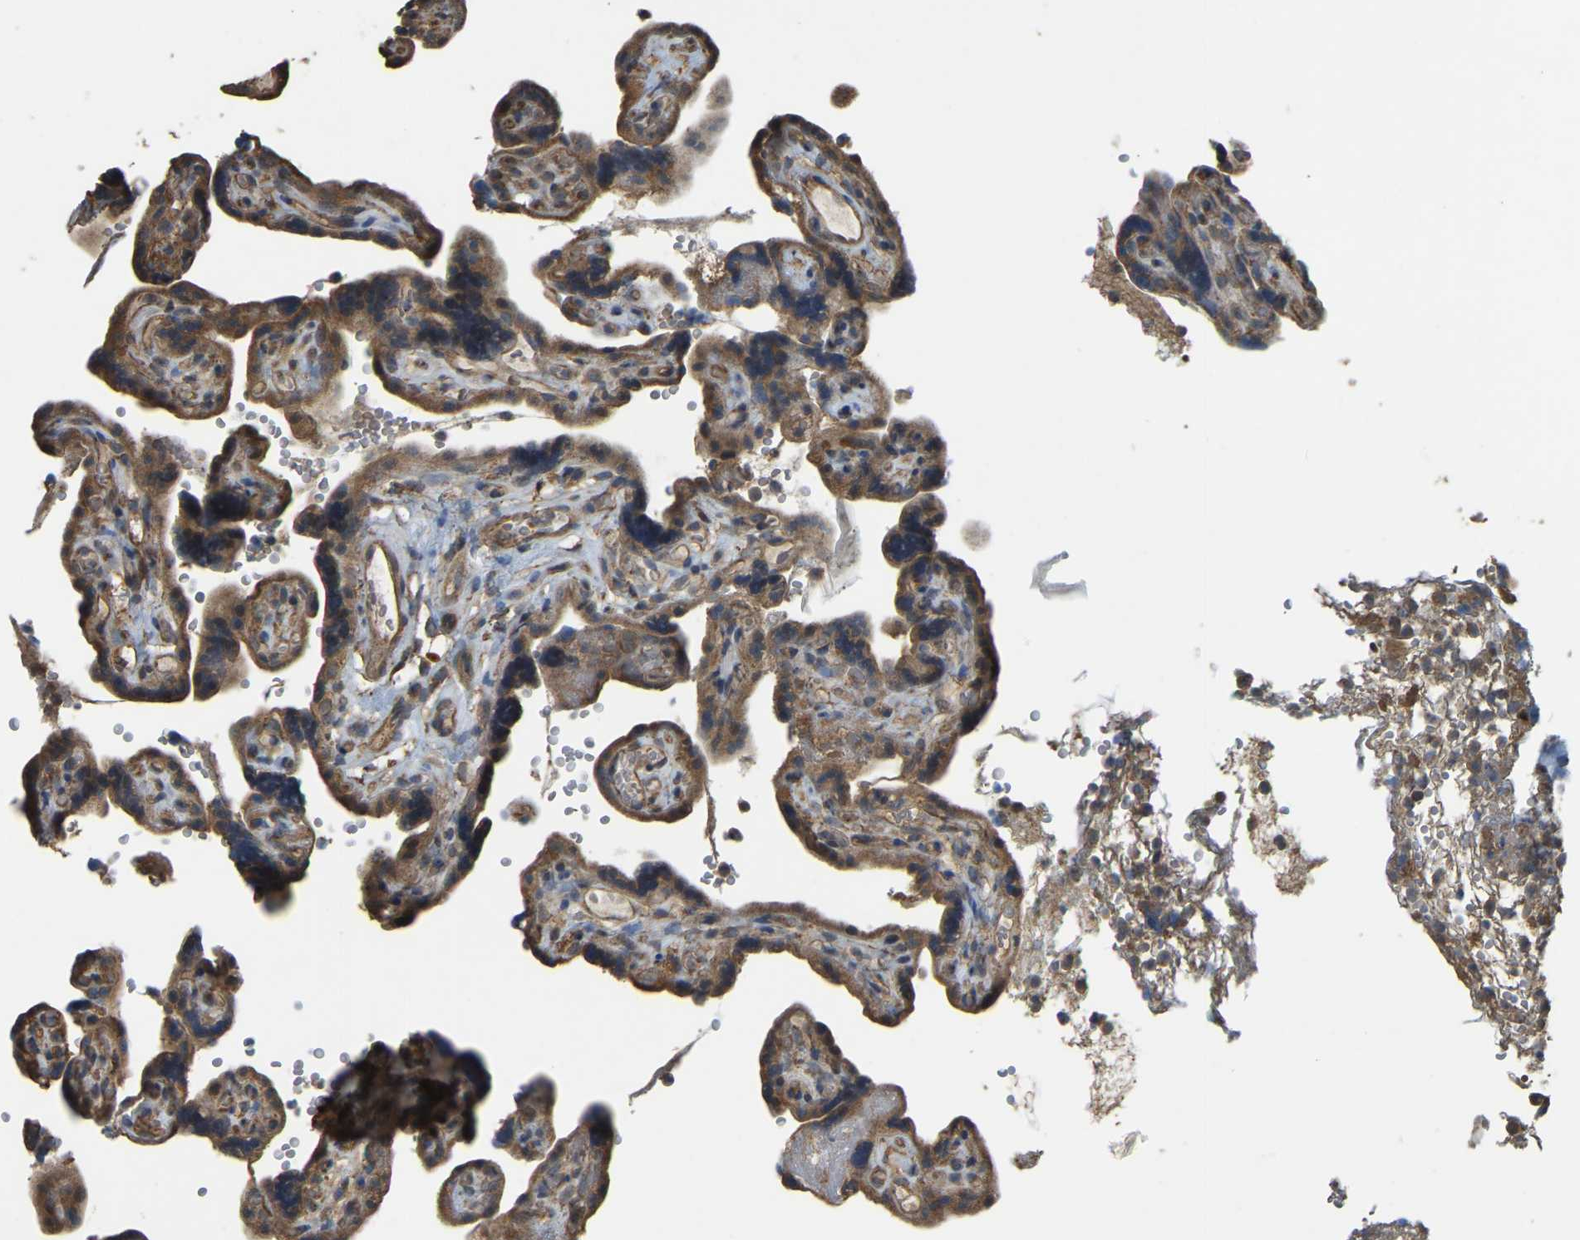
{"staining": {"intensity": "moderate", "quantity": ">75%", "location": "cytoplasmic/membranous"}, "tissue": "placenta", "cell_type": "Decidual cells", "image_type": "normal", "snomed": [{"axis": "morphology", "description": "Normal tissue, NOS"}, {"axis": "topography", "description": "Placenta"}], "caption": "High-magnification brightfield microscopy of normal placenta stained with DAB (brown) and counterstained with hematoxylin (blue). decidual cells exhibit moderate cytoplasmic/membranous expression is seen in approximately>75% of cells.", "gene": "GNG2", "patient": {"sex": "female", "age": 30}}